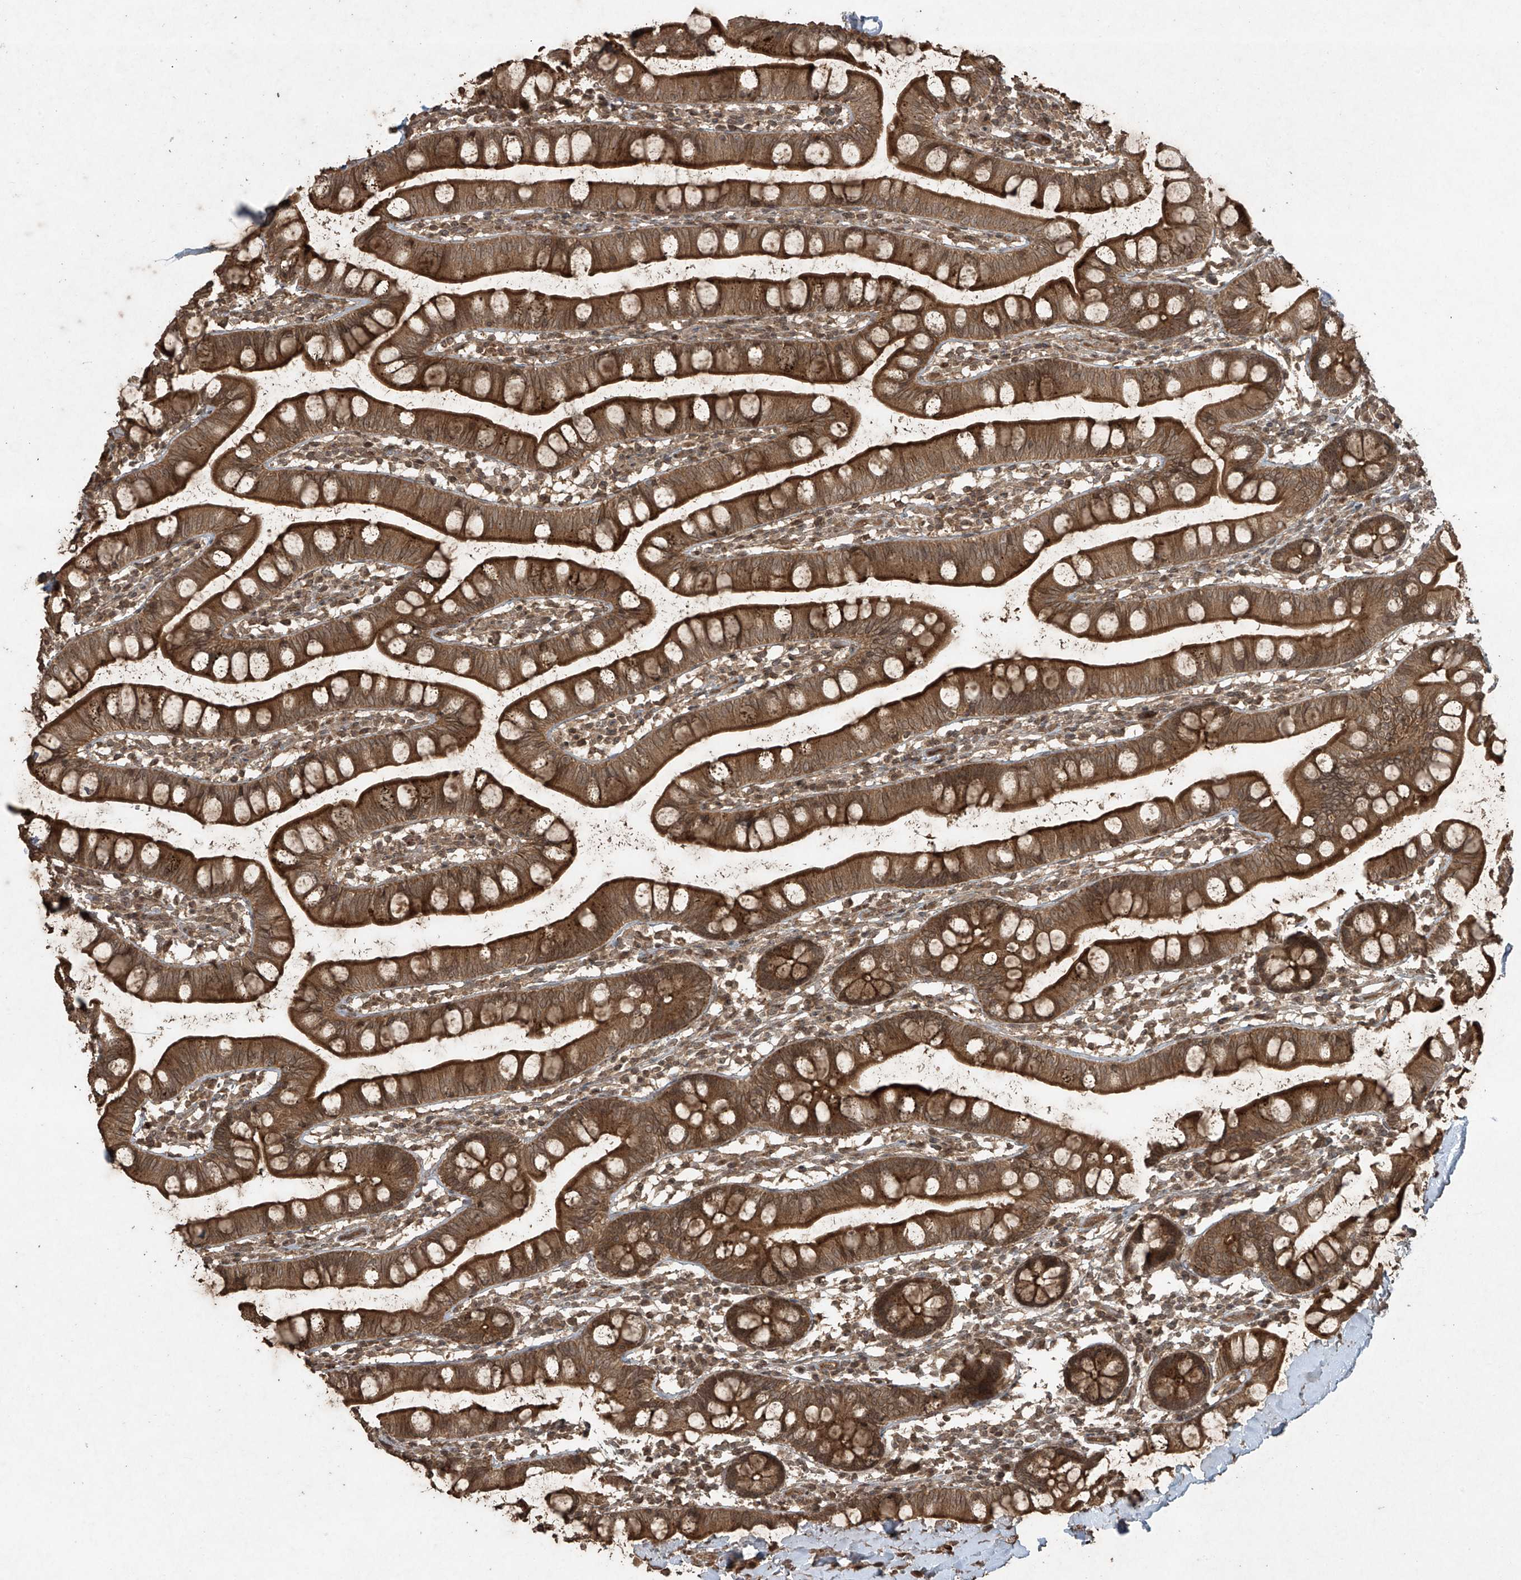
{"staining": {"intensity": "strong", "quantity": ">75%", "location": "cytoplasmic/membranous"}, "tissue": "small intestine", "cell_type": "Glandular cells", "image_type": "normal", "snomed": [{"axis": "morphology", "description": "Normal tissue, NOS"}, {"axis": "topography", "description": "Small intestine"}], "caption": "This image demonstrates immunohistochemistry staining of unremarkable small intestine, with high strong cytoplasmic/membranous staining in about >75% of glandular cells.", "gene": "PGPEP1", "patient": {"sex": "female", "age": 84}}